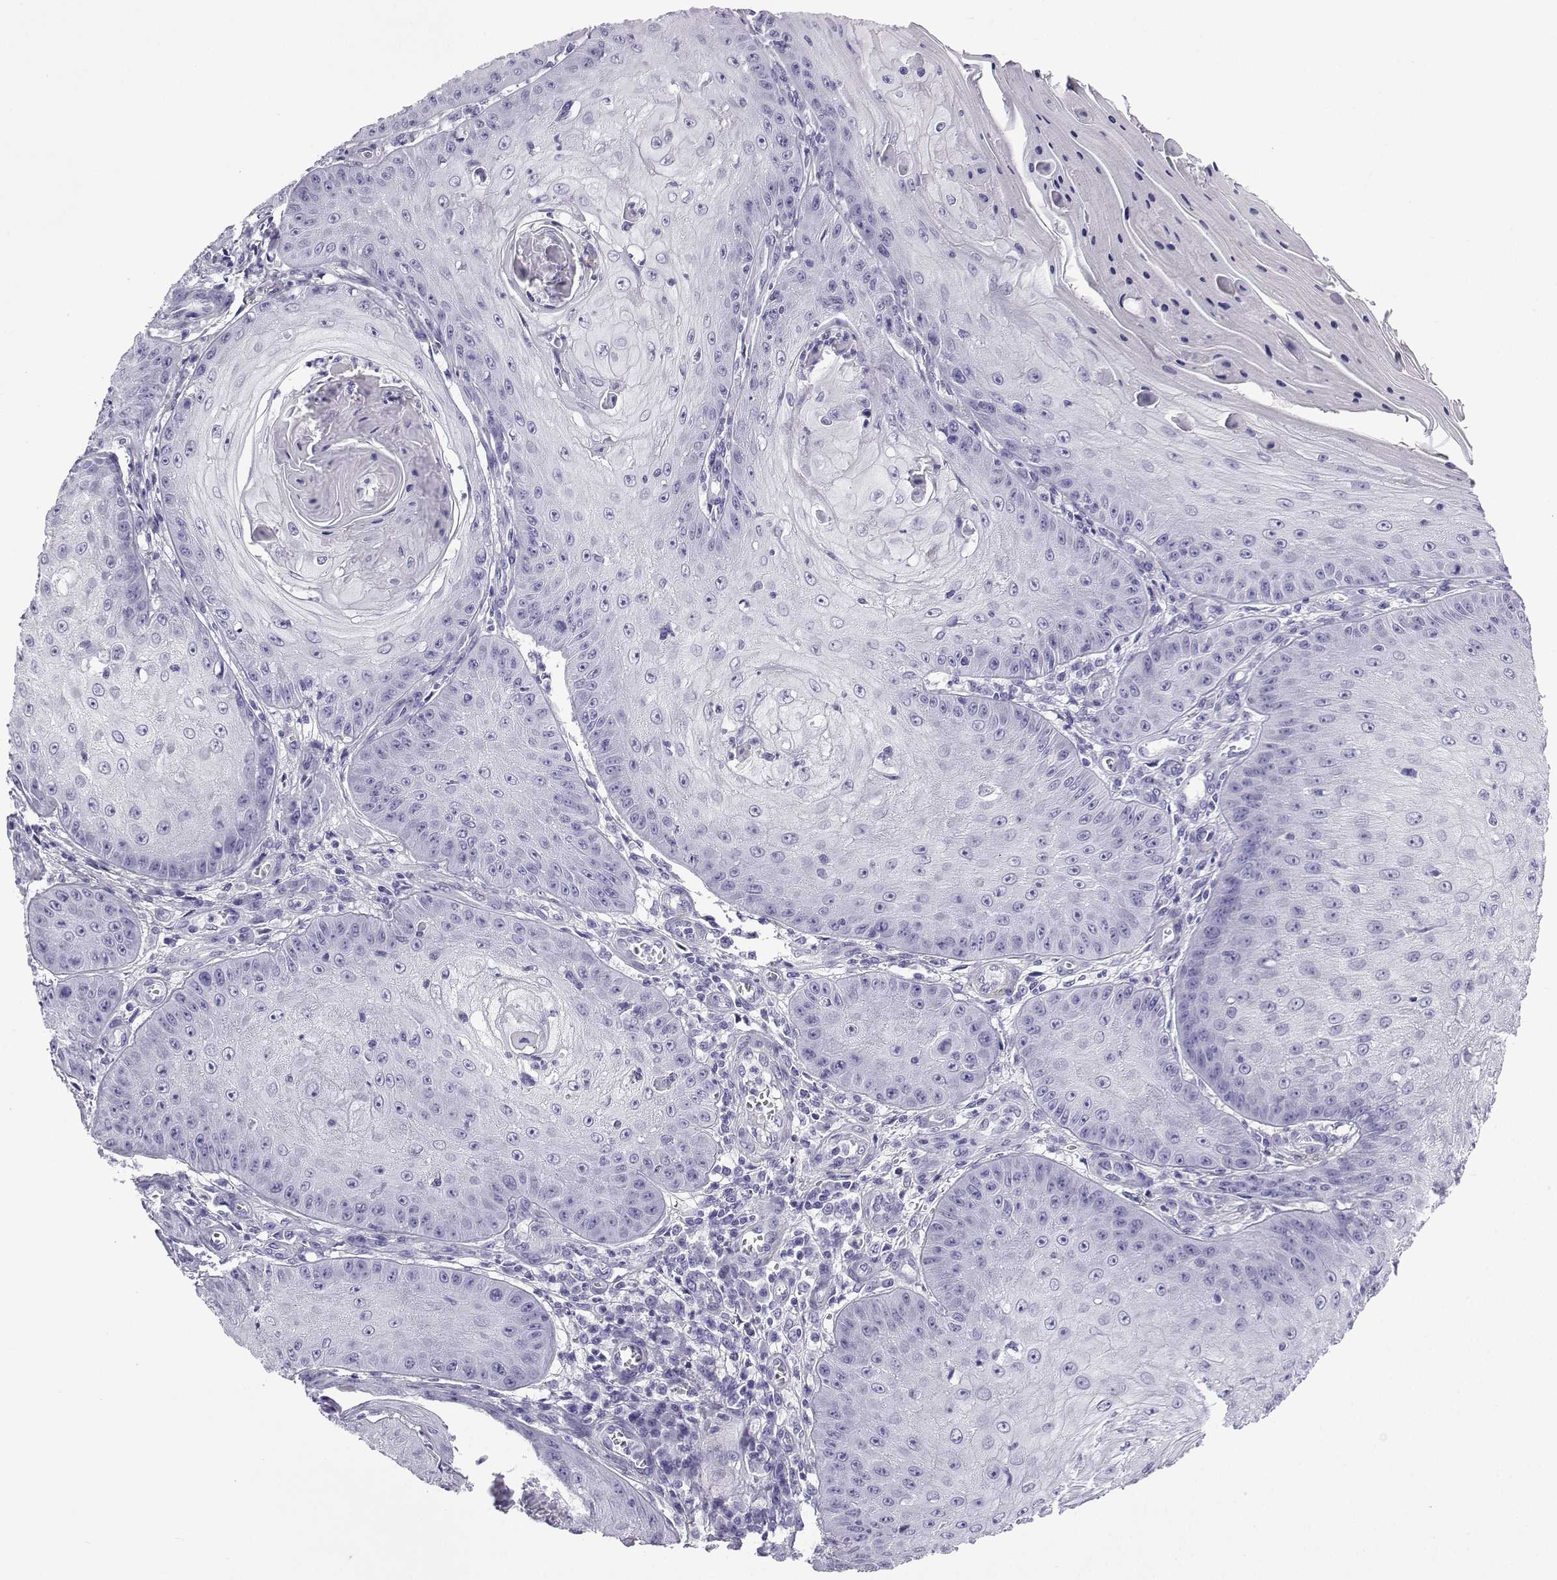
{"staining": {"intensity": "negative", "quantity": "none", "location": "none"}, "tissue": "skin cancer", "cell_type": "Tumor cells", "image_type": "cancer", "snomed": [{"axis": "morphology", "description": "Squamous cell carcinoma, NOS"}, {"axis": "topography", "description": "Skin"}], "caption": "The histopathology image reveals no significant positivity in tumor cells of skin cancer. Nuclei are stained in blue.", "gene": "KCNF1", "patient": {"sex": "male", "age": 70}}